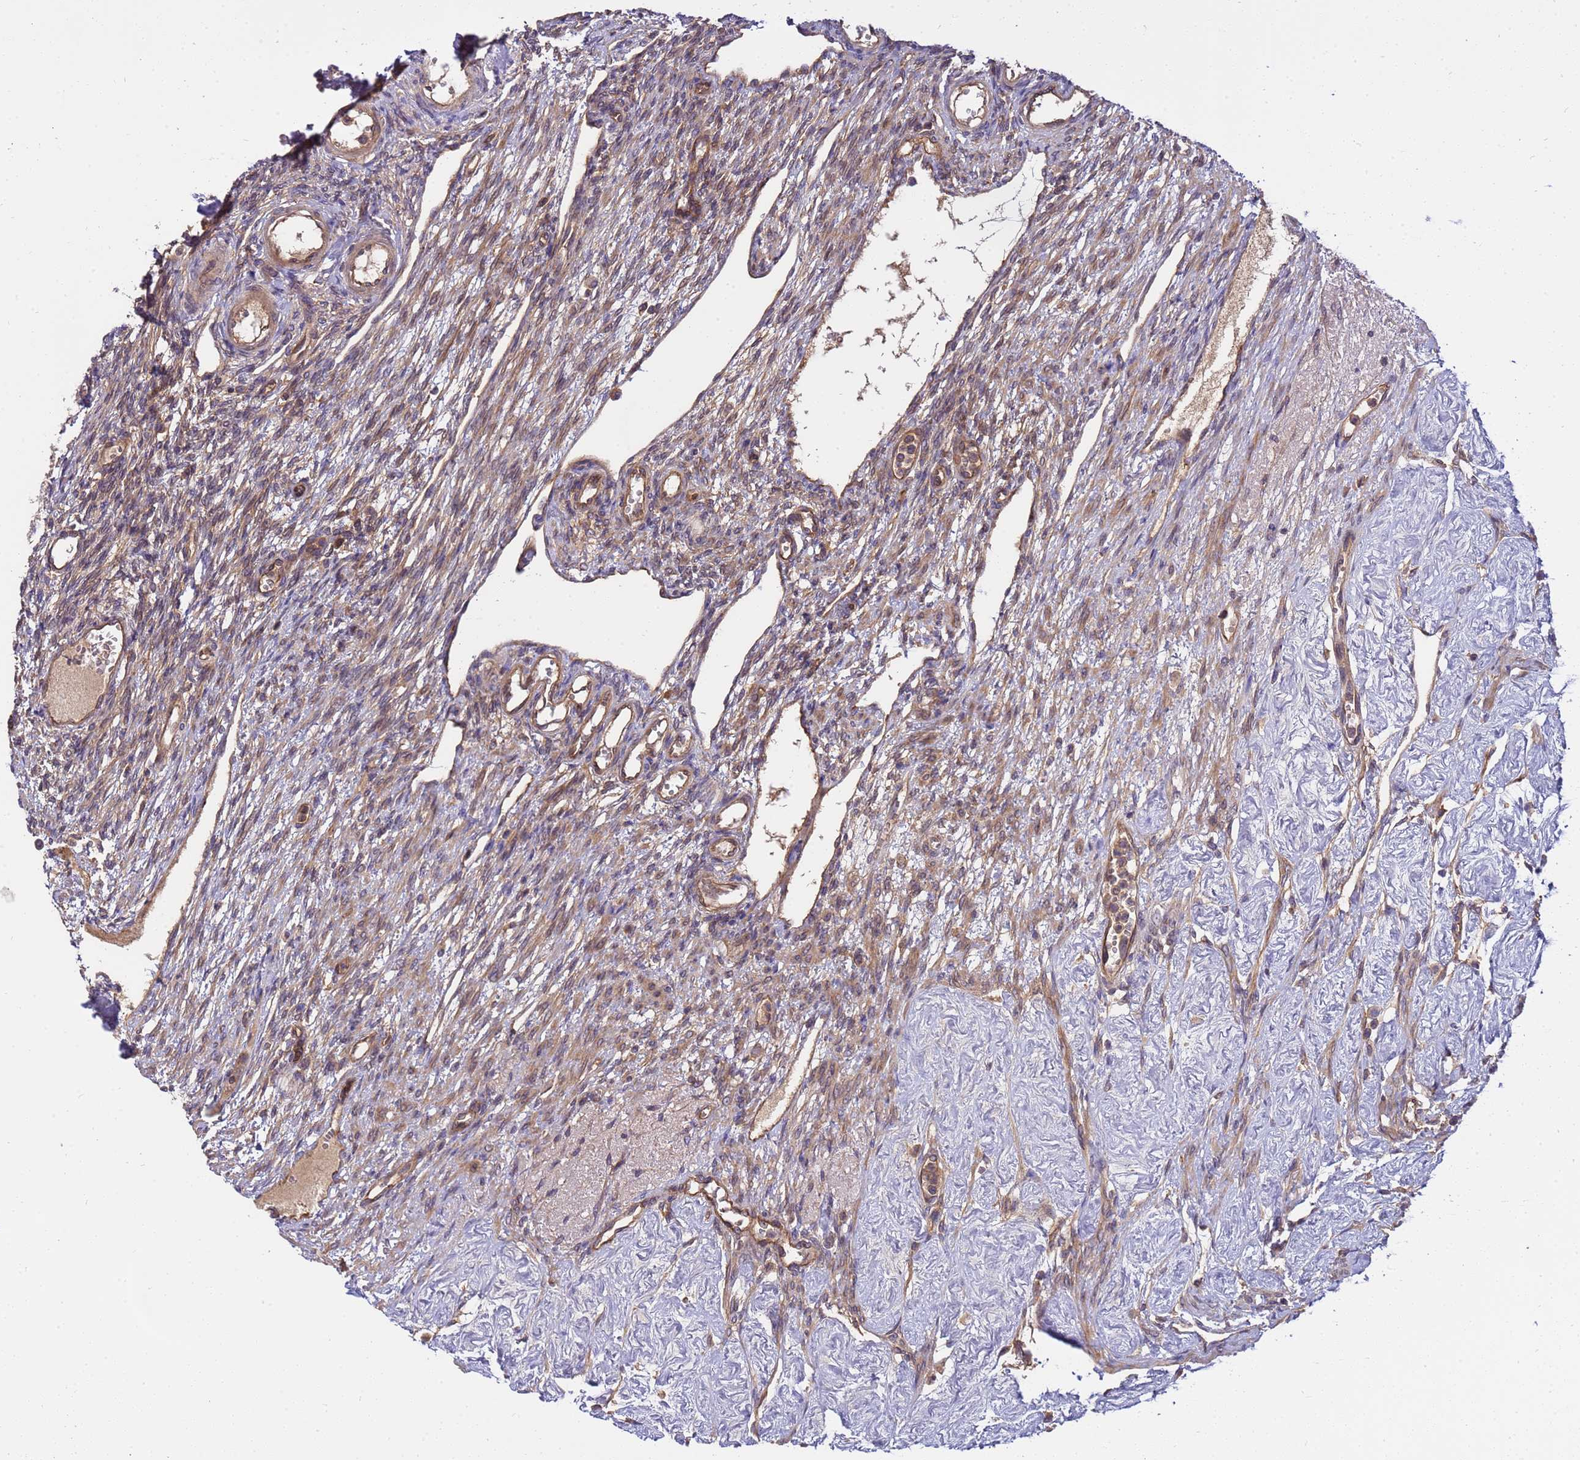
{"staining": {"intensity": "moderate", "quantity": "<25%", "location": "cytoplasmic/membranous,nuclear"}, "tissue": "ovary", "cell_type": "Ovarian stroma cells", "image_type": "normal", "snomed": [{"axis": "morphology", "description": "Normal tissue, NOS"}, {"axis": "morphology", "description": "Cyst, NOS"}, {"axis": "topography", "description": "Ovary"}], "caption": "High-magnification brightfield microscopy of normal ovary stained with DAB (3,3'-diaminobenzidine) (brown) and counterstained with hematoxylin (blue). ovarian stroma cells exhibit moderate cytoplasmic/membranous,nuclear positivity is present in about<25% of cells.", "gene": "SMCO3", "patient": {"sex": "female", "age": 33}}